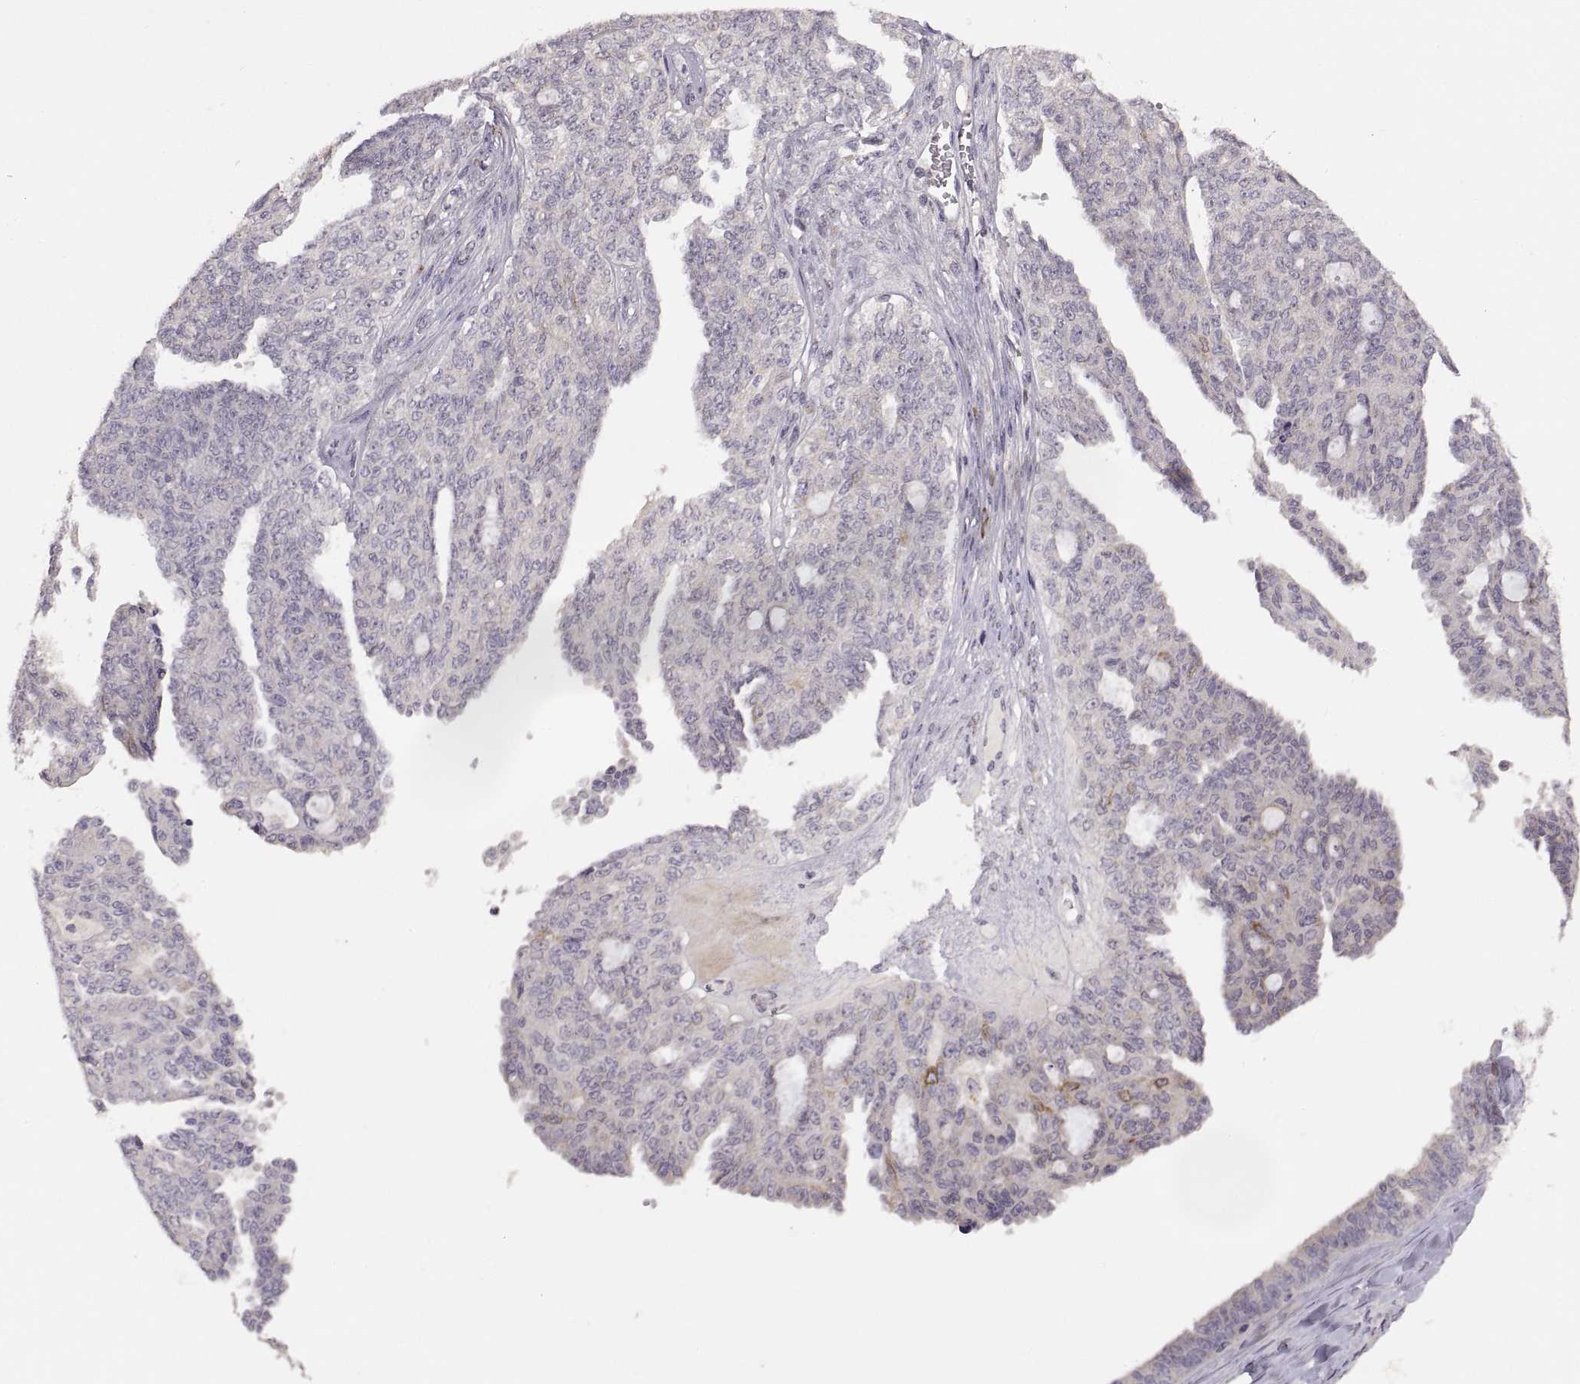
{"staining": {"intensity": "moderate", "quantity": "<25%", "location": "cytoplasmic/membranous"}, "tissue": "ovarian cancer", "cell_type": "Tumor cells", "image_type": "cancer", "snomed": [{"axis": "morphology", "description": "Cystadenocarcinoma, serous, NOS"}, {"axis": "topography", "description": "Ovary"}], "caption": "Tumor cells reveal low levels of moderate cytoplasmic/membranous expression in approximately <25% of cells in human ovarian cancer.", "gene": "HMGCR", "patient": {"sex": "female", "age": 71}}